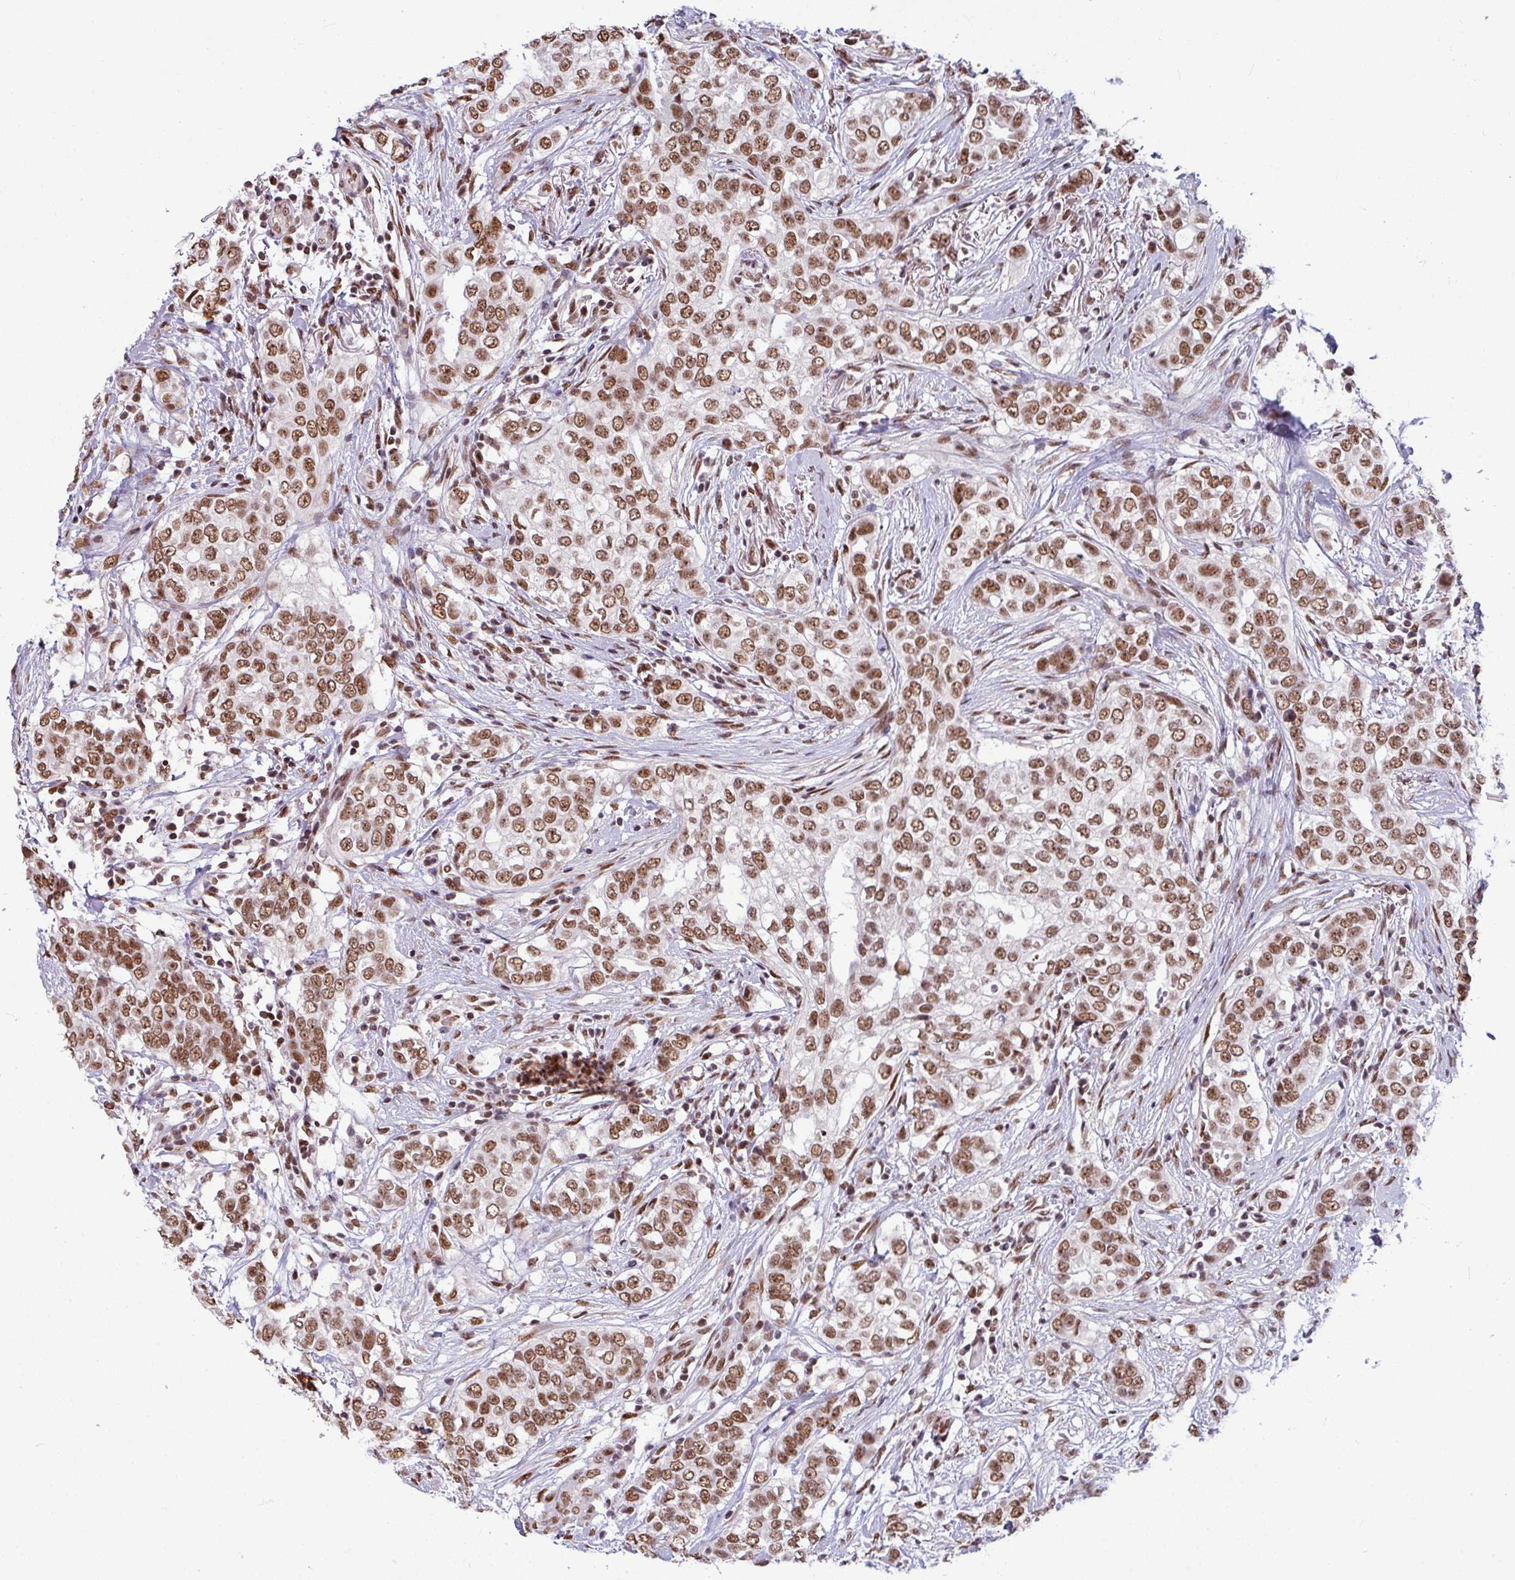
{"staining": {"intensity": "strong", "quantity": ">75%", "location": "nuclear"}, "tissue": "breast cancer", "cell_type": "Tumor cells", "image_type": "cancer", "snomed": [{"axis": "morphology", "description": "Lobular carcinoma"}, {"axis": "topography", "description": "Breast"}], "caption": "Immunohistochemistry staining of breast cancer, which reveals high levels of strong nuclear positivity in about >75% of tumor cells indicating strong nuclear protein positivity. The staining was performed using DAB (3,3'-diaminobenzidine) (brown) for protein detection and nuclei were counterstained in hematoxylin (blue).", "gene": "TDG", "patient": {"sex": "female", "age": 51}}